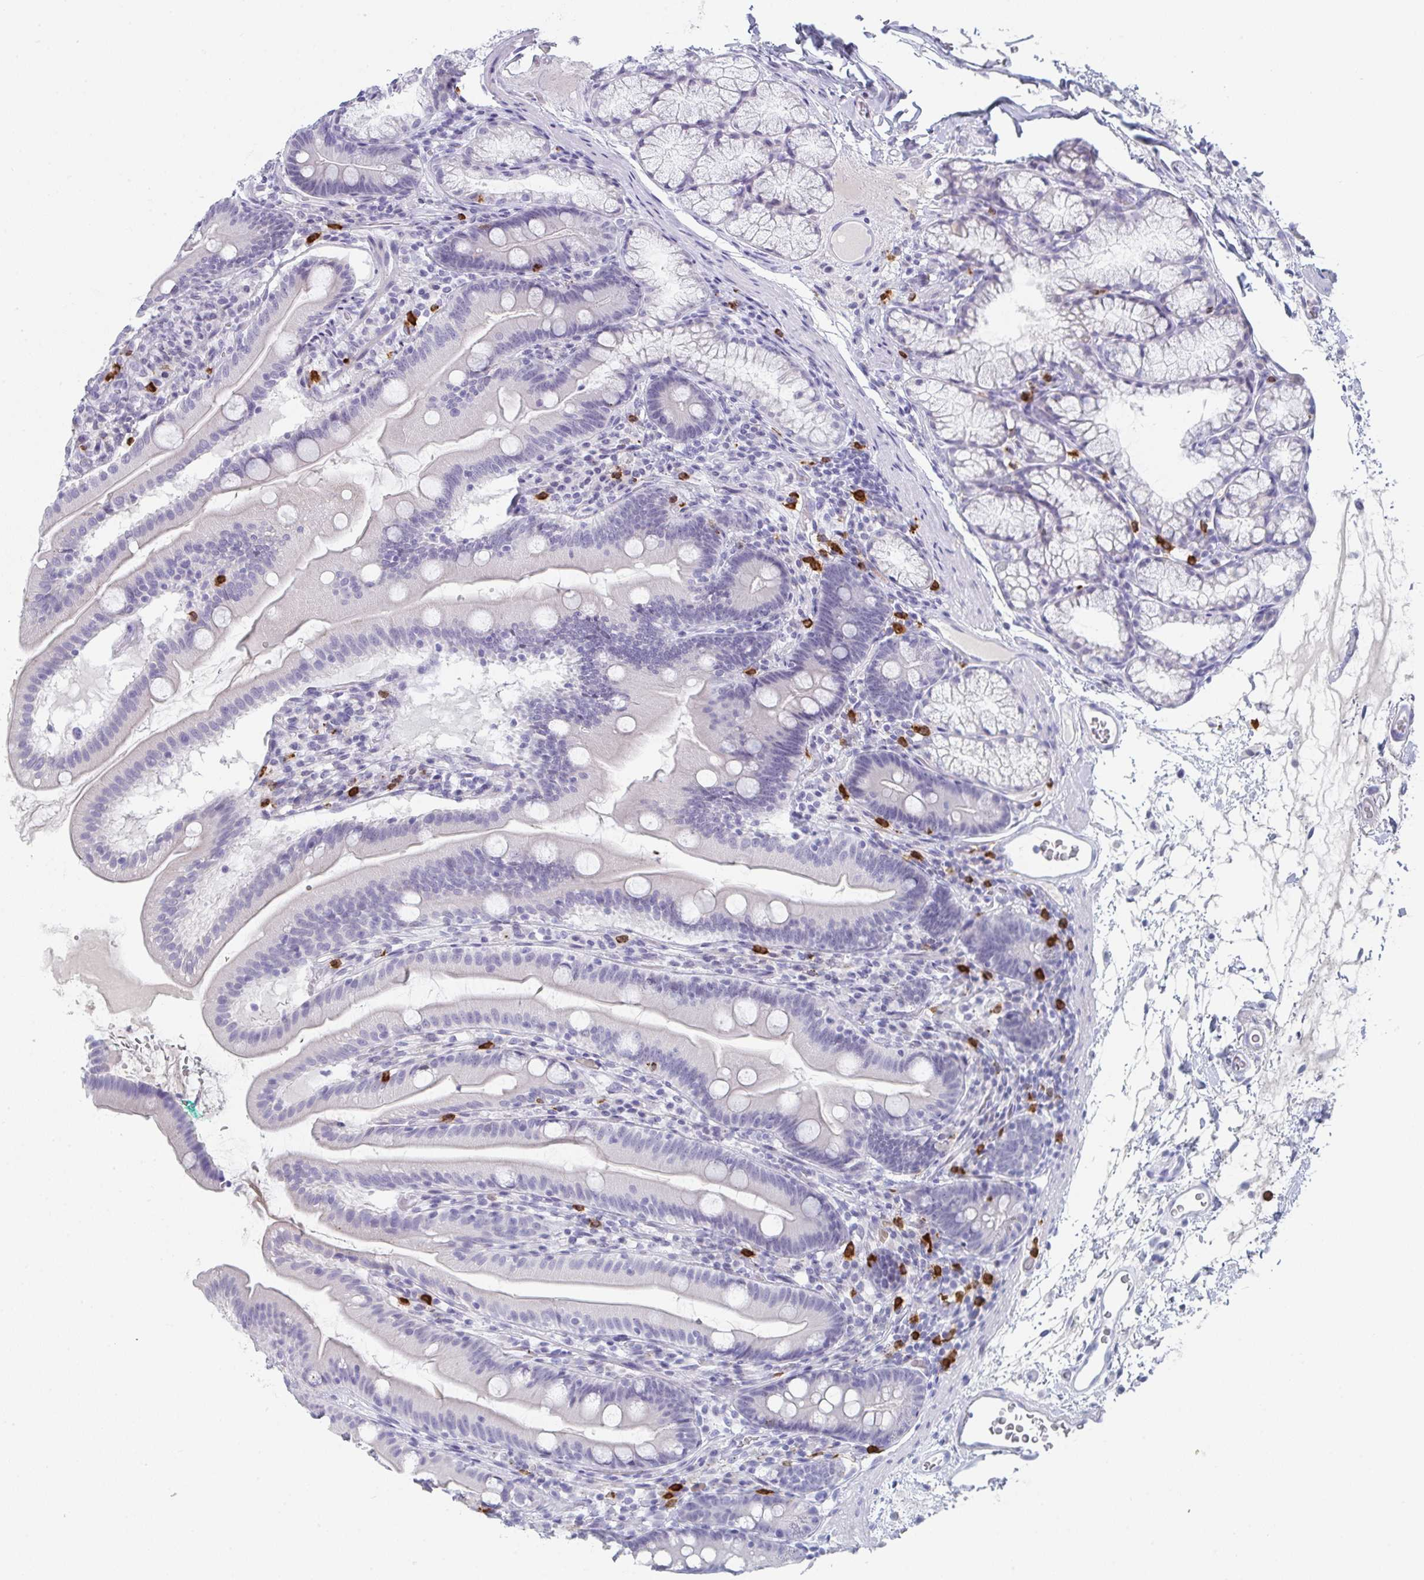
{"staining": {"intensity": "negative", "quantity": "none", "location": "none"}, "tissue": "duodenum", "cell_type": "Glandular cells", "image_type": "normal", "snomed": [{"axis": "morphology", "description": "Normal tissue, NOS"}, {"axis": "topography", "description": "Duodenum"}], "caption": "An IHC micrograph of normal duodenum is shown. There is no staining in glandular cells of duodenum.", "gene": "RUBCN", "patient": {"sex": "female", "age": 67}}